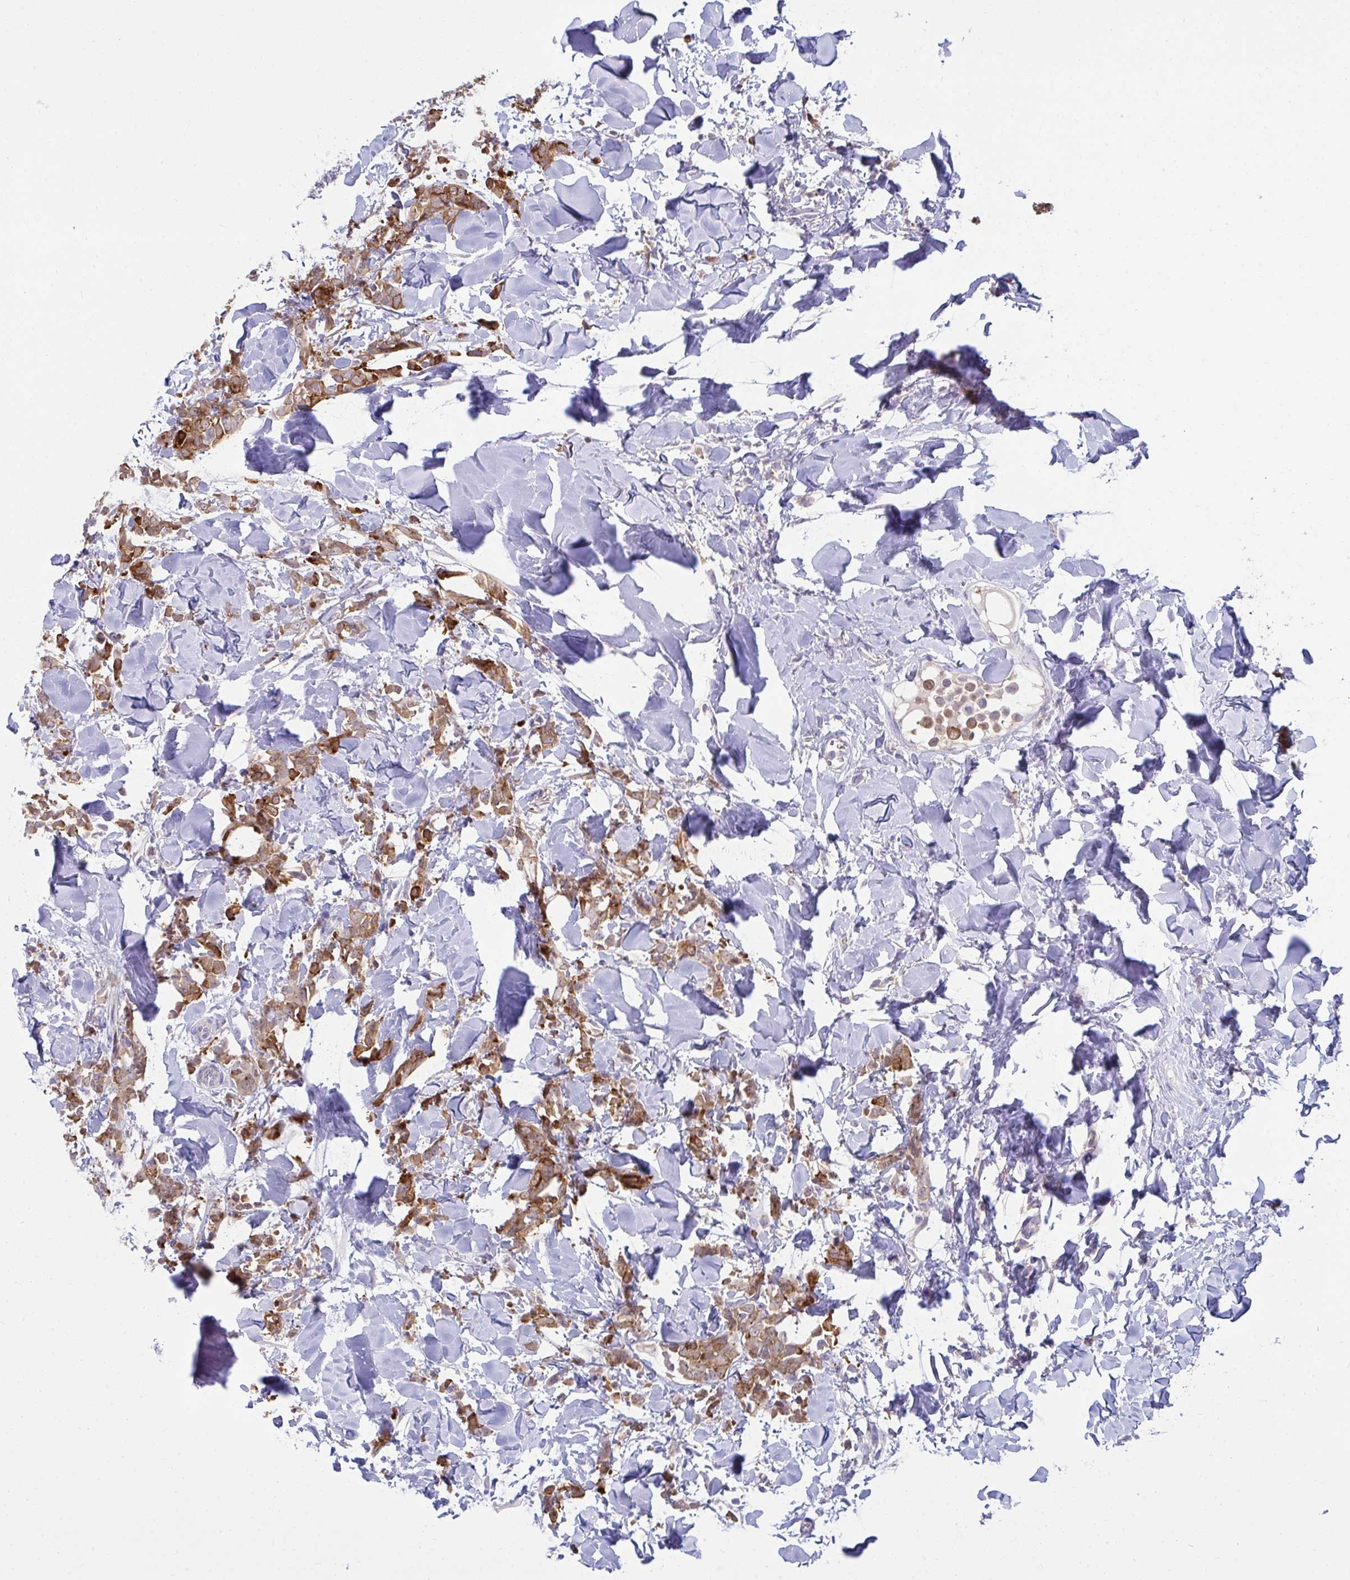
{"staining": {"intensity": "moderate", "quantity": ">75%", "location": "cytoplasmic/membranous"}, "tissue": "breast cancer", "cell_type": "Tumor cells", "image_type": "cancer", "snomed": [{"axis": "morphology", "description": "Lobular carcinoma"}, {"axis": "topography", "description": "Breast"}], "caption": "Breast cancer was stained to show a protein in brown. There is medium levels of moderate cytoplasmic/membranous expression in about >75% of tumor cells.", "gene": "RGPD5", "patient": {"sex": "female", "age": 91}}